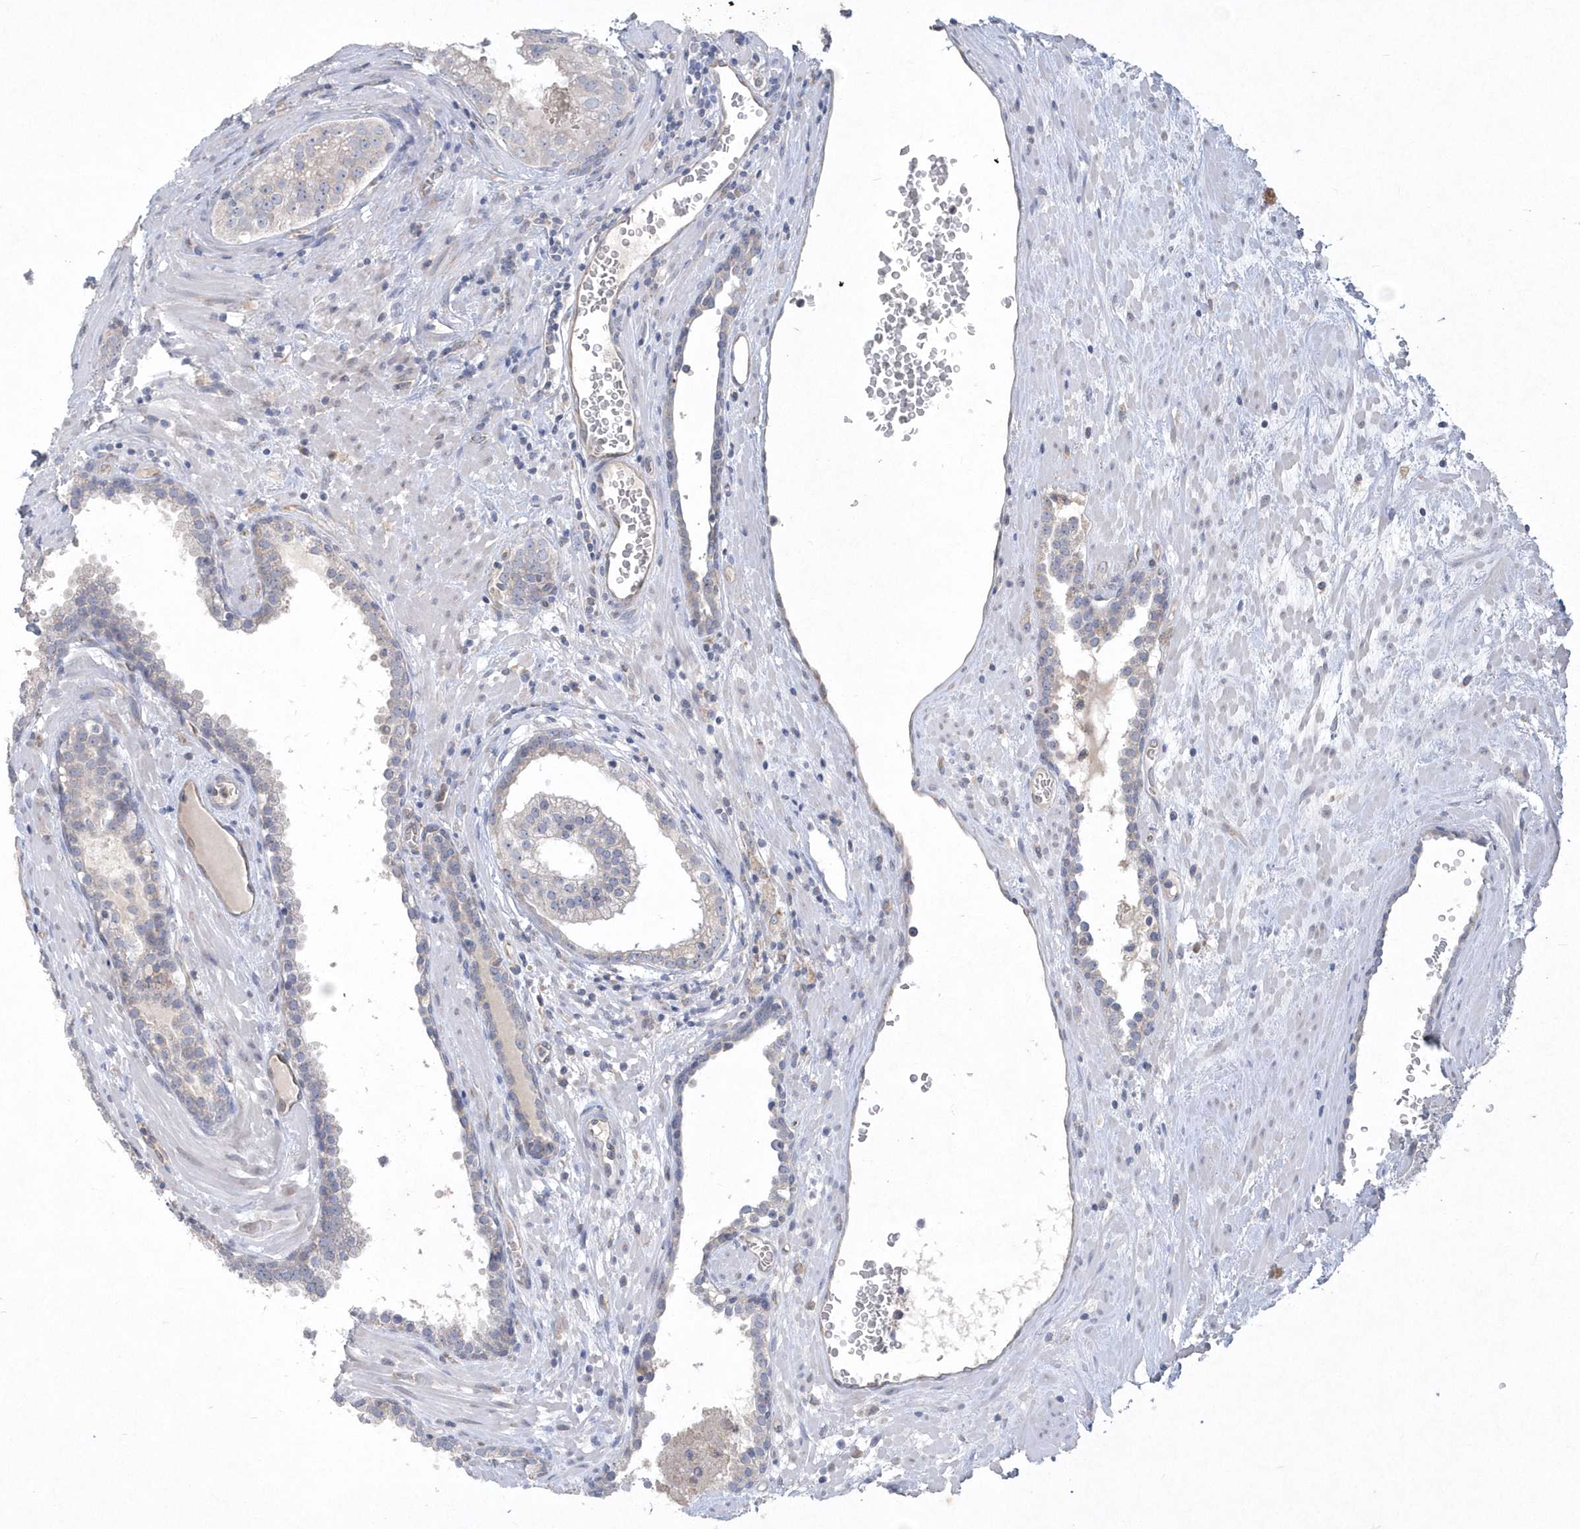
{"staining": {"intensity": "negative", "quantity": "none", "location": "none"}, "tissue": "prostate cancer", "cell_type": "Tumor cells", "image_type": "cancer", "snomed": [{"axis": "morphology", "description": "Adenocarcinoma, High grade"}, {"axis": "topography", "description": "Prostate"}], "caption": "DAB immunohistochemical staining of human prostate cancer (adenocarcinoma (high-grade)) exhibits no significant positivity in tumor cells. (Immunohistochemistry, brightfield microscopy, high magnification).", "gene": "DGAT1", "patient": {"sex": "male", "age": 68}}